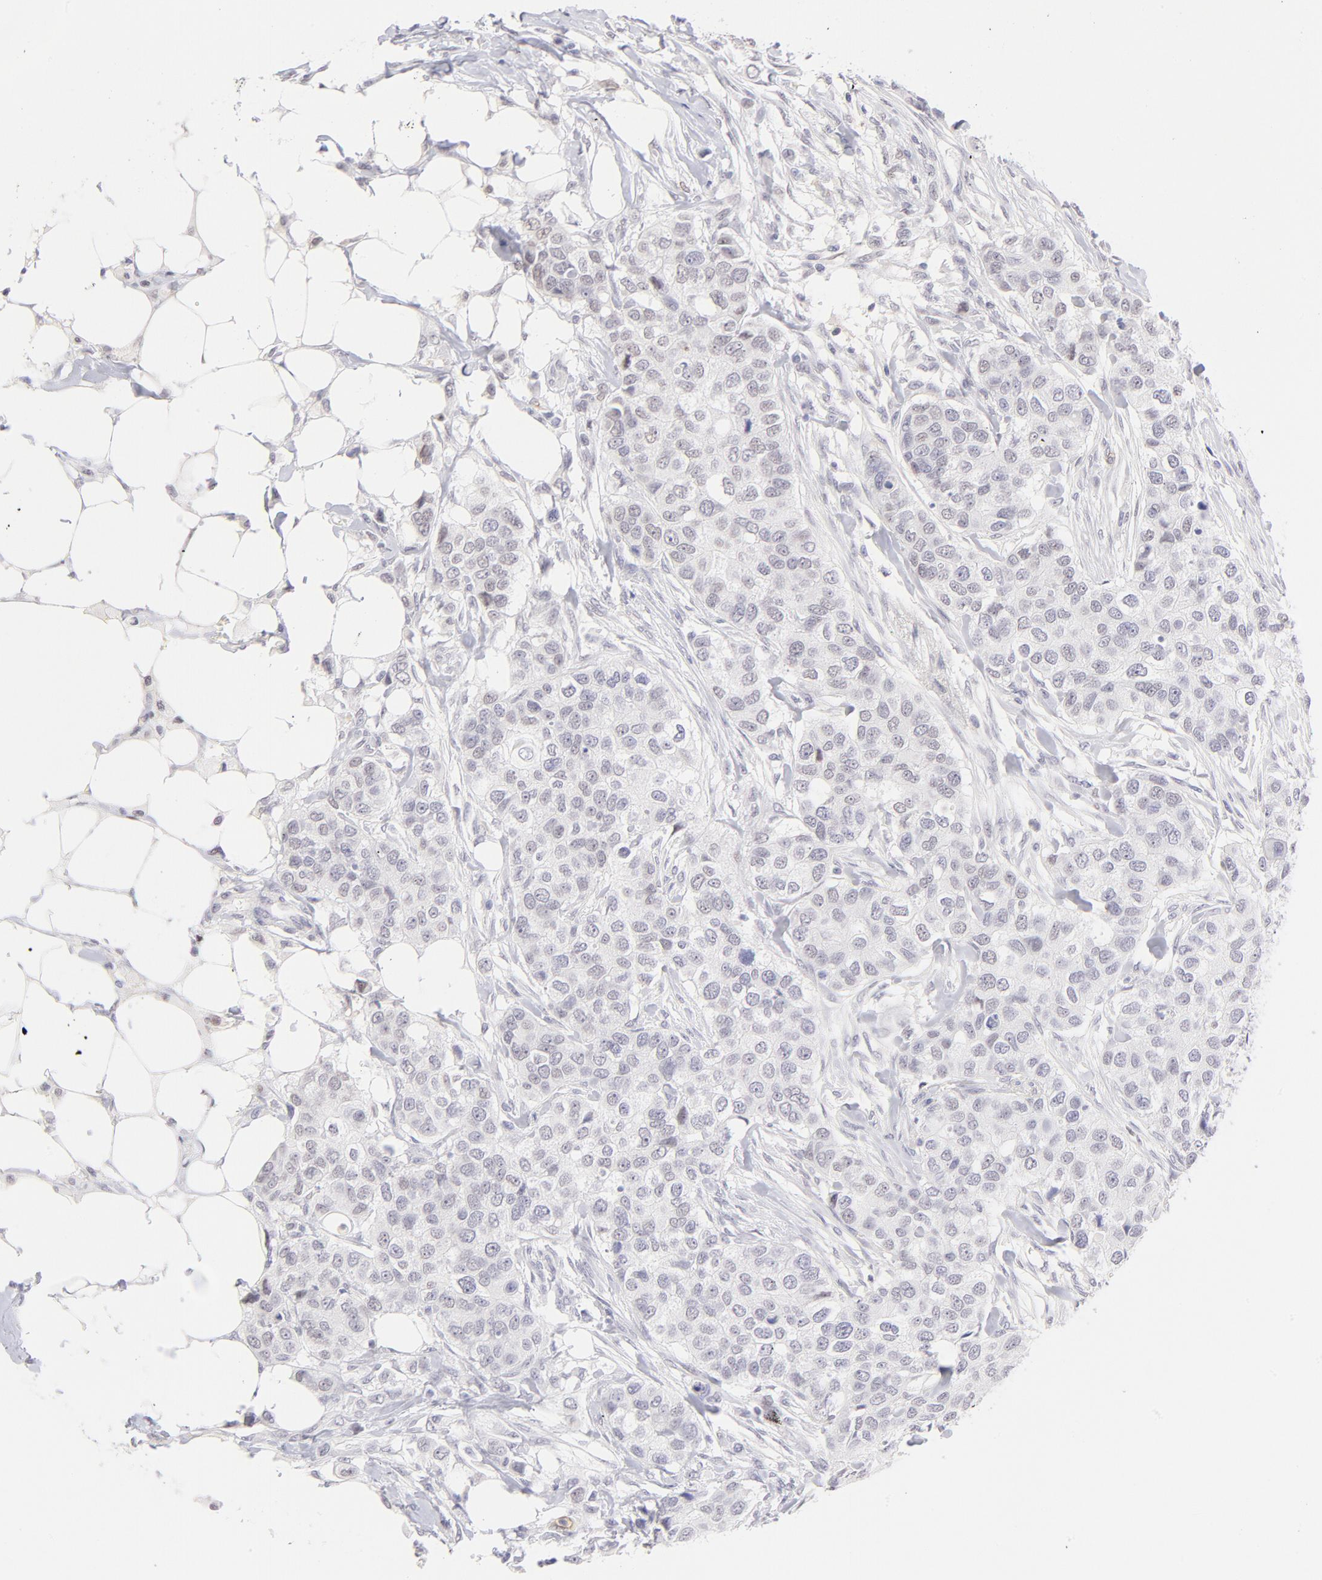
{"staining": {"intensity": "negative", "quantity": "none", "location": "none"}, "tissue": "breast cancer", "cell_type": "Tumor cells", "image_type": "cancer", "snomed": [{"axis": "morphology", "description": "Normal tissue, NOS"}, {"axis": "morphology", "description": "Duct carcinoma"}, {"axis": "topography", "description": "Breast"}], "caption": "Immunohistochemical staining of human breast cancer displays no significant expression in tumor cells.", "gene": "LTB4R", "patient": {"sex": "female", "age": 49}}